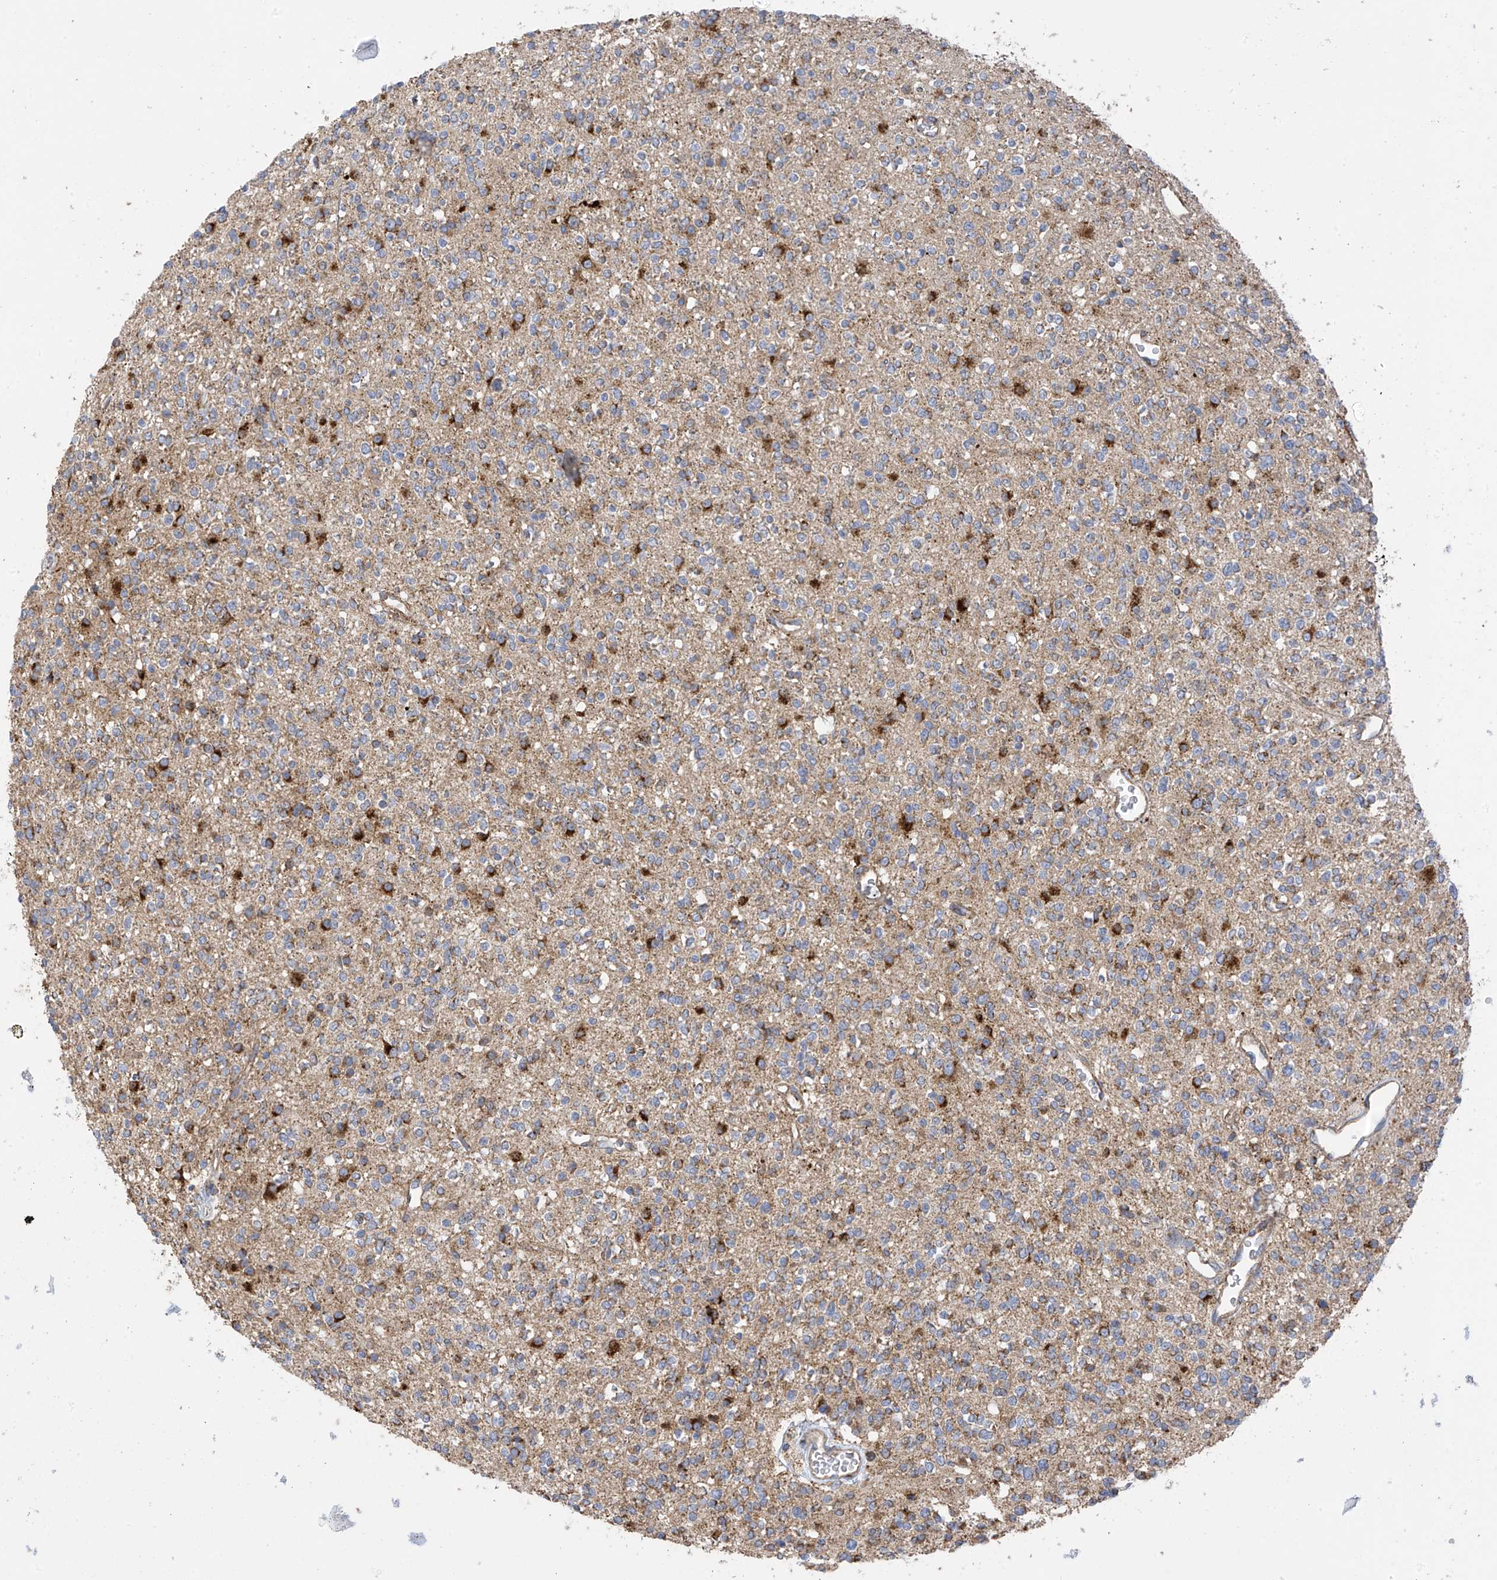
{"staining": {"intensity": "strong", "quantity": "<25%", "location": "cytoplasmic/membranous"}, "tissue": "glioma", "cell_type": "Tumor cells", "image_type": "cancer", "snomed": [{"axis": "morphology", "description": "Glioma, malignant, High grade"}, {"axis": "topography", "description": "Brain"}], "caption": "This micrograph shows immunohistochemistry (IHC) staining of human malignant glioma (high-grade), with medium strong cytoplasmic/membranous expression in approximately <25% of tumor cells.", "gene": "ITM2B", "patient": {"sex": "male", "age": 34}}